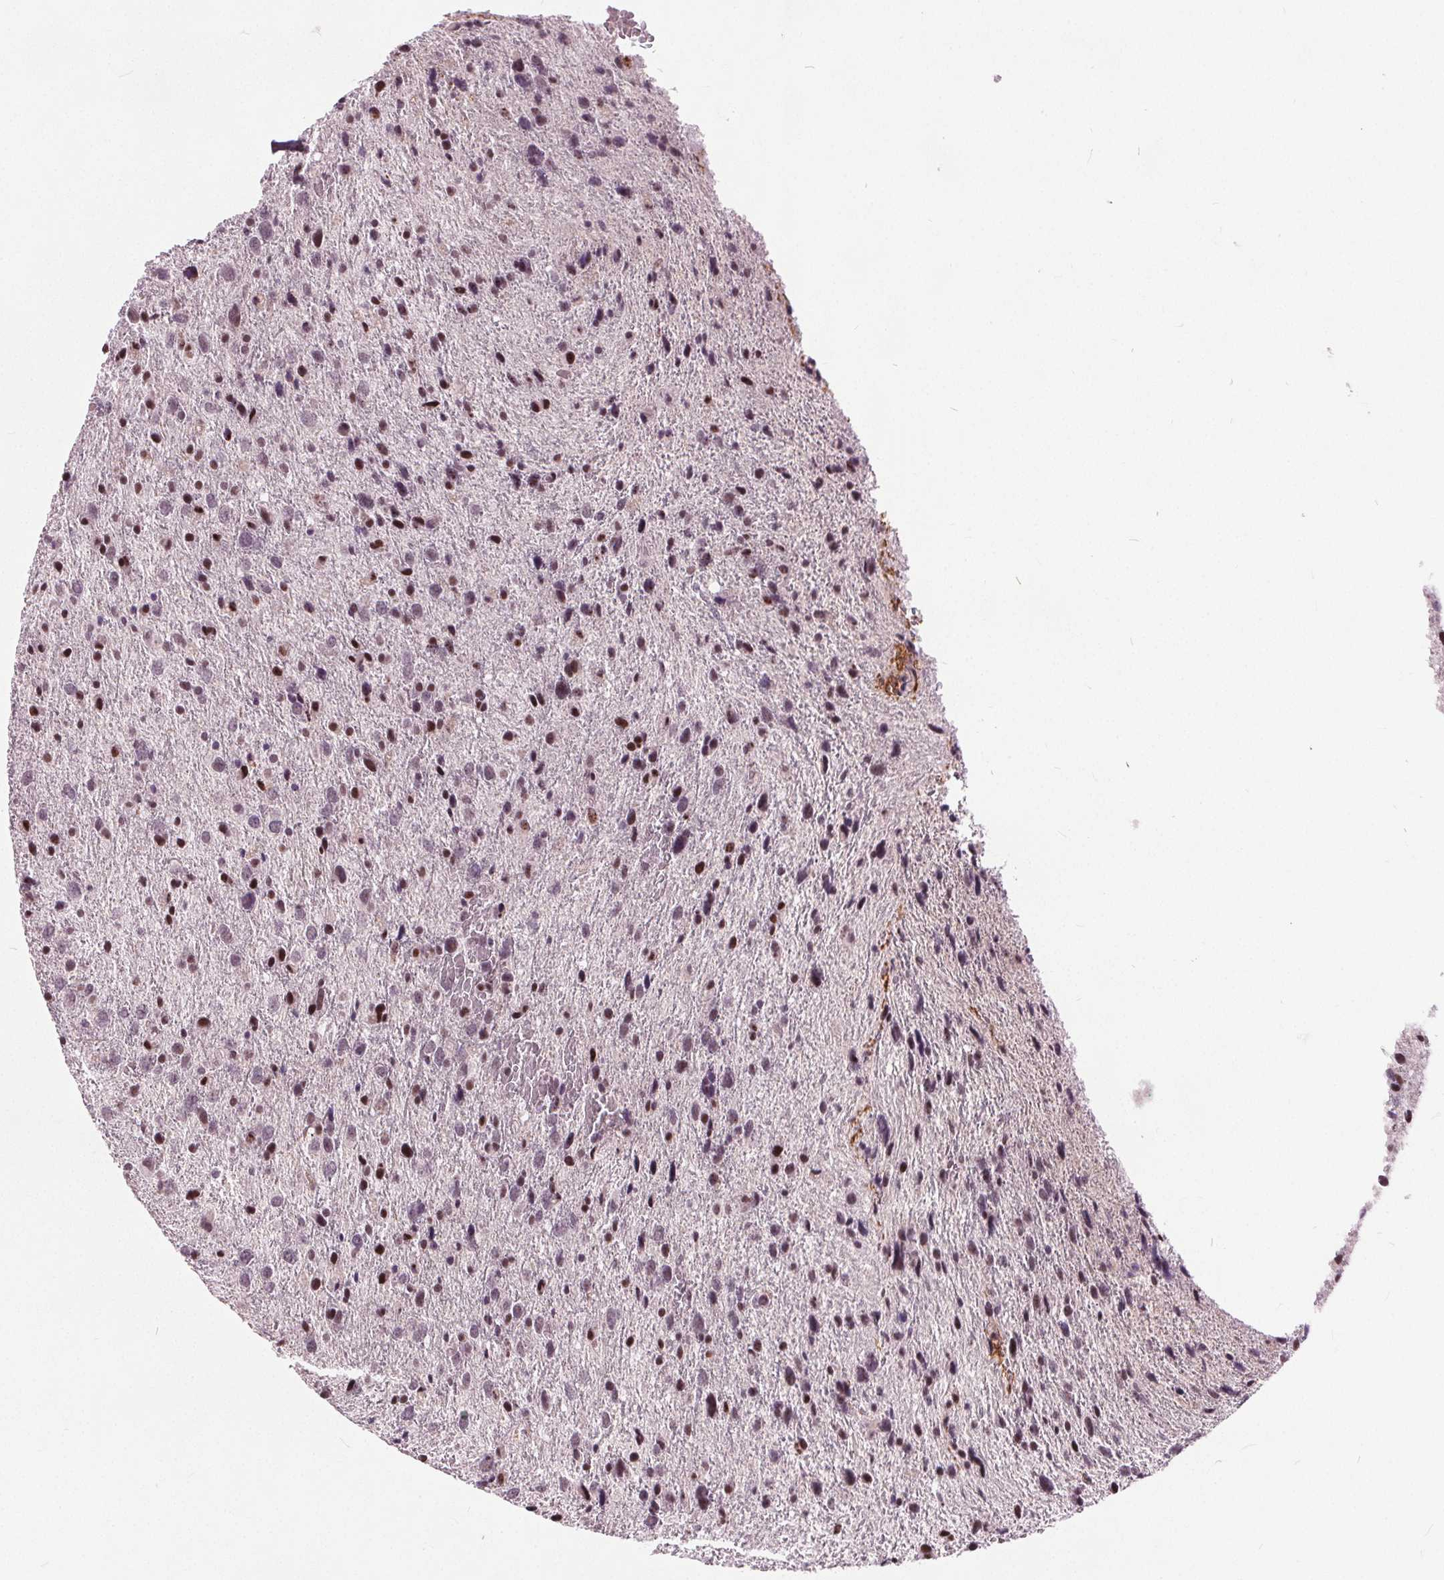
{"staining": {"intensity": "strong", "quantity": "25%-75%", "location": "nuclear"}, "tissue": "glioma", "cell_type": "Tumor cells", "image_type": "cancer", "snomed": [{"axis": "morphology", "description": "Glioma, malignant, Low grade"}, {"axis": "topography", "description": "Brain"}], "caption": "Protein staining by immunohistochemistry exhibits strong nuclear positivity in approximately 25%-75% of tumor cells in malignant glioma (low-grade). The staining was performed using DAB to visualize the protein expression in brown, while the nuclei were stained in blue with hematoxylin (Magnification: 20x).", "gene": "TTC34", "patient": {"sex": "female", "age": 55}}